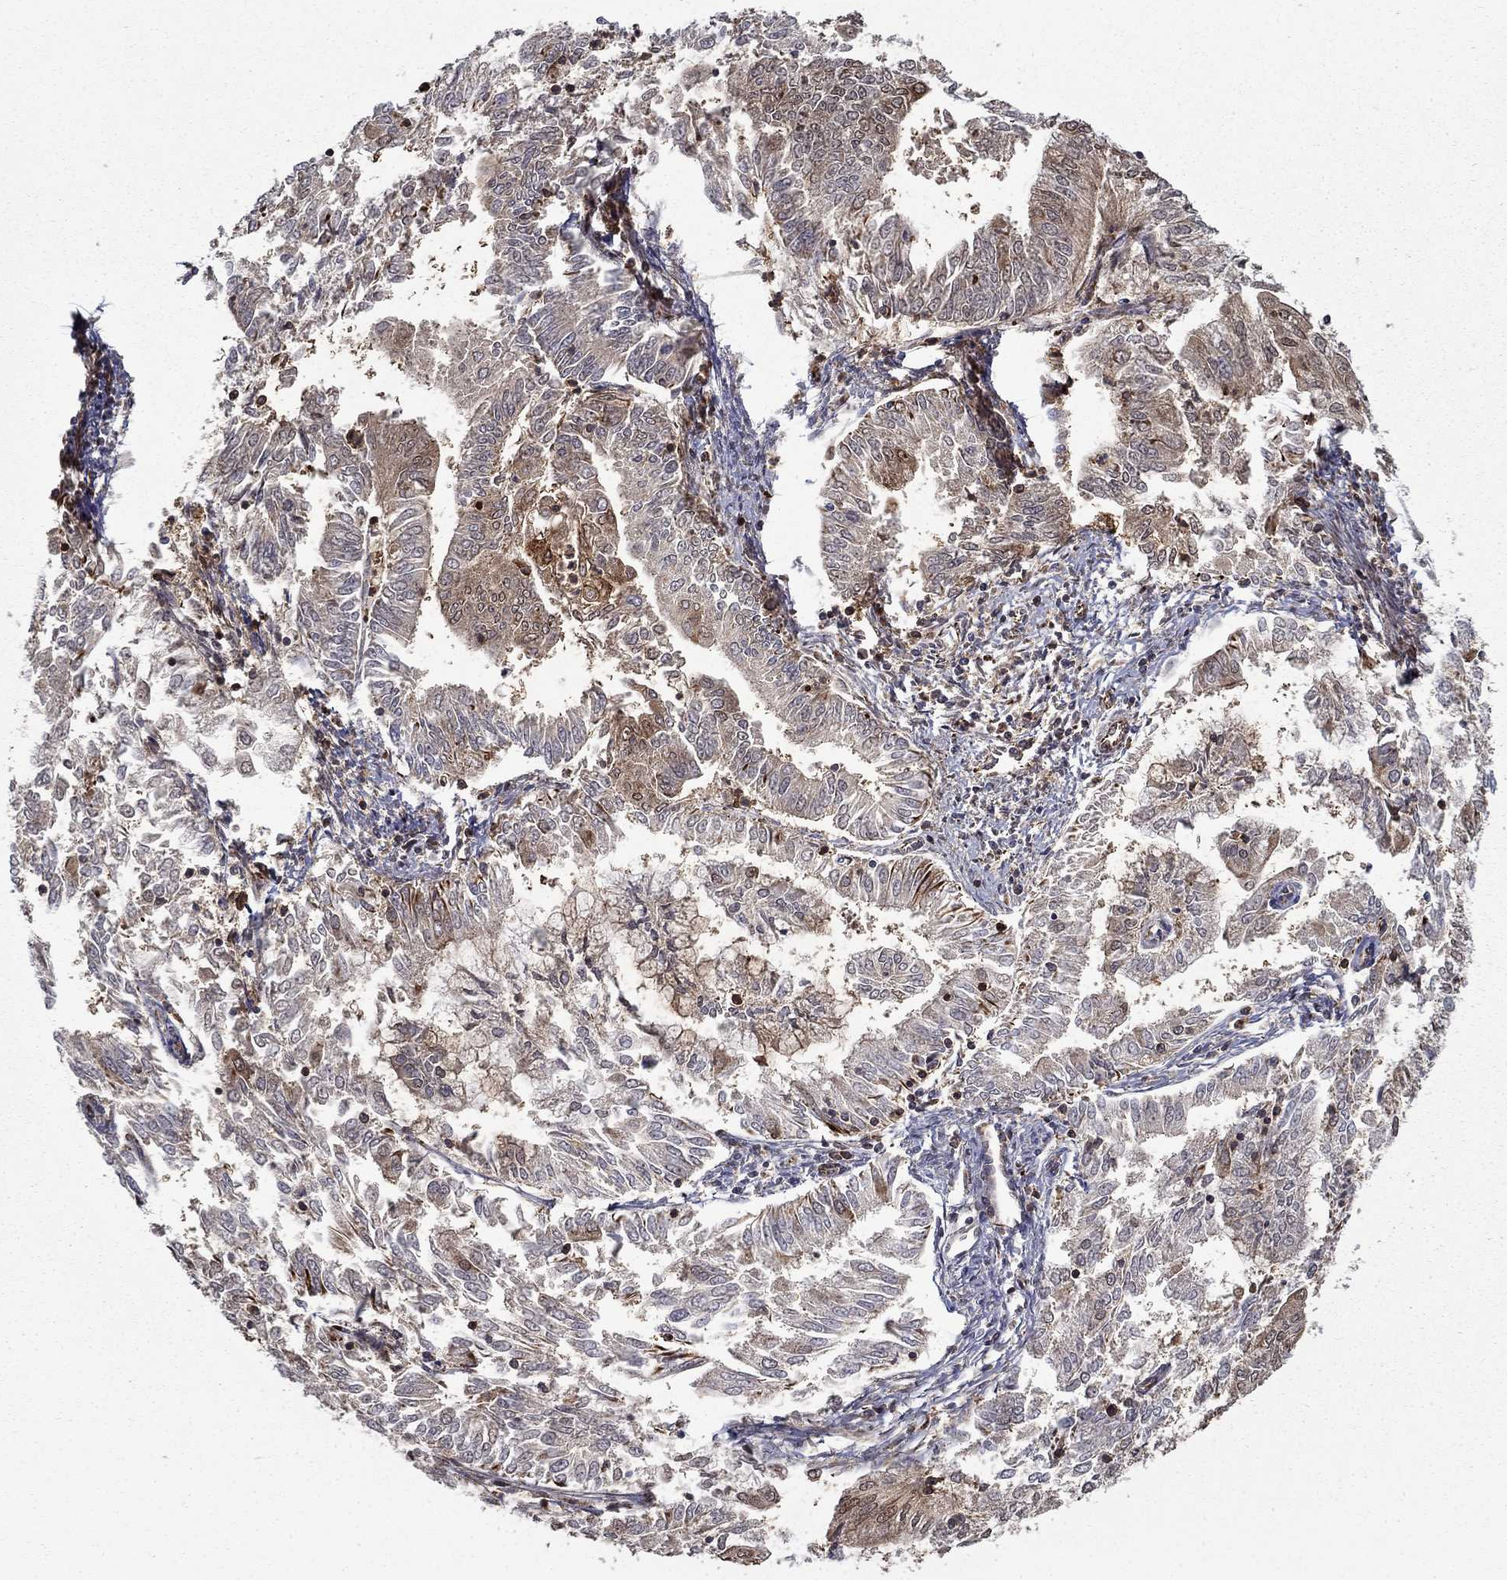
{"staining": {"intensity": "strong", "quantity": "<25%", "location": "cytoplasmic/membranous"}, "tissue": "endometrial cancer", "cell_type": "Tumor cells", "image_type": "cancer", "snomed": [{"axis": "morphology", "description": "Adenocarcinoma, NOS"}, {"axis": "topography", "description": "Endometrium"}], "caption": "Immunohistochemical staining of human adenocarcinoma (endometrial) shows medium levels of strong cytoplasmic/membranous positivity in about <25% of tumor cells.", "gene": "ADM", "patient": {"sex": "female", "age": 56}}